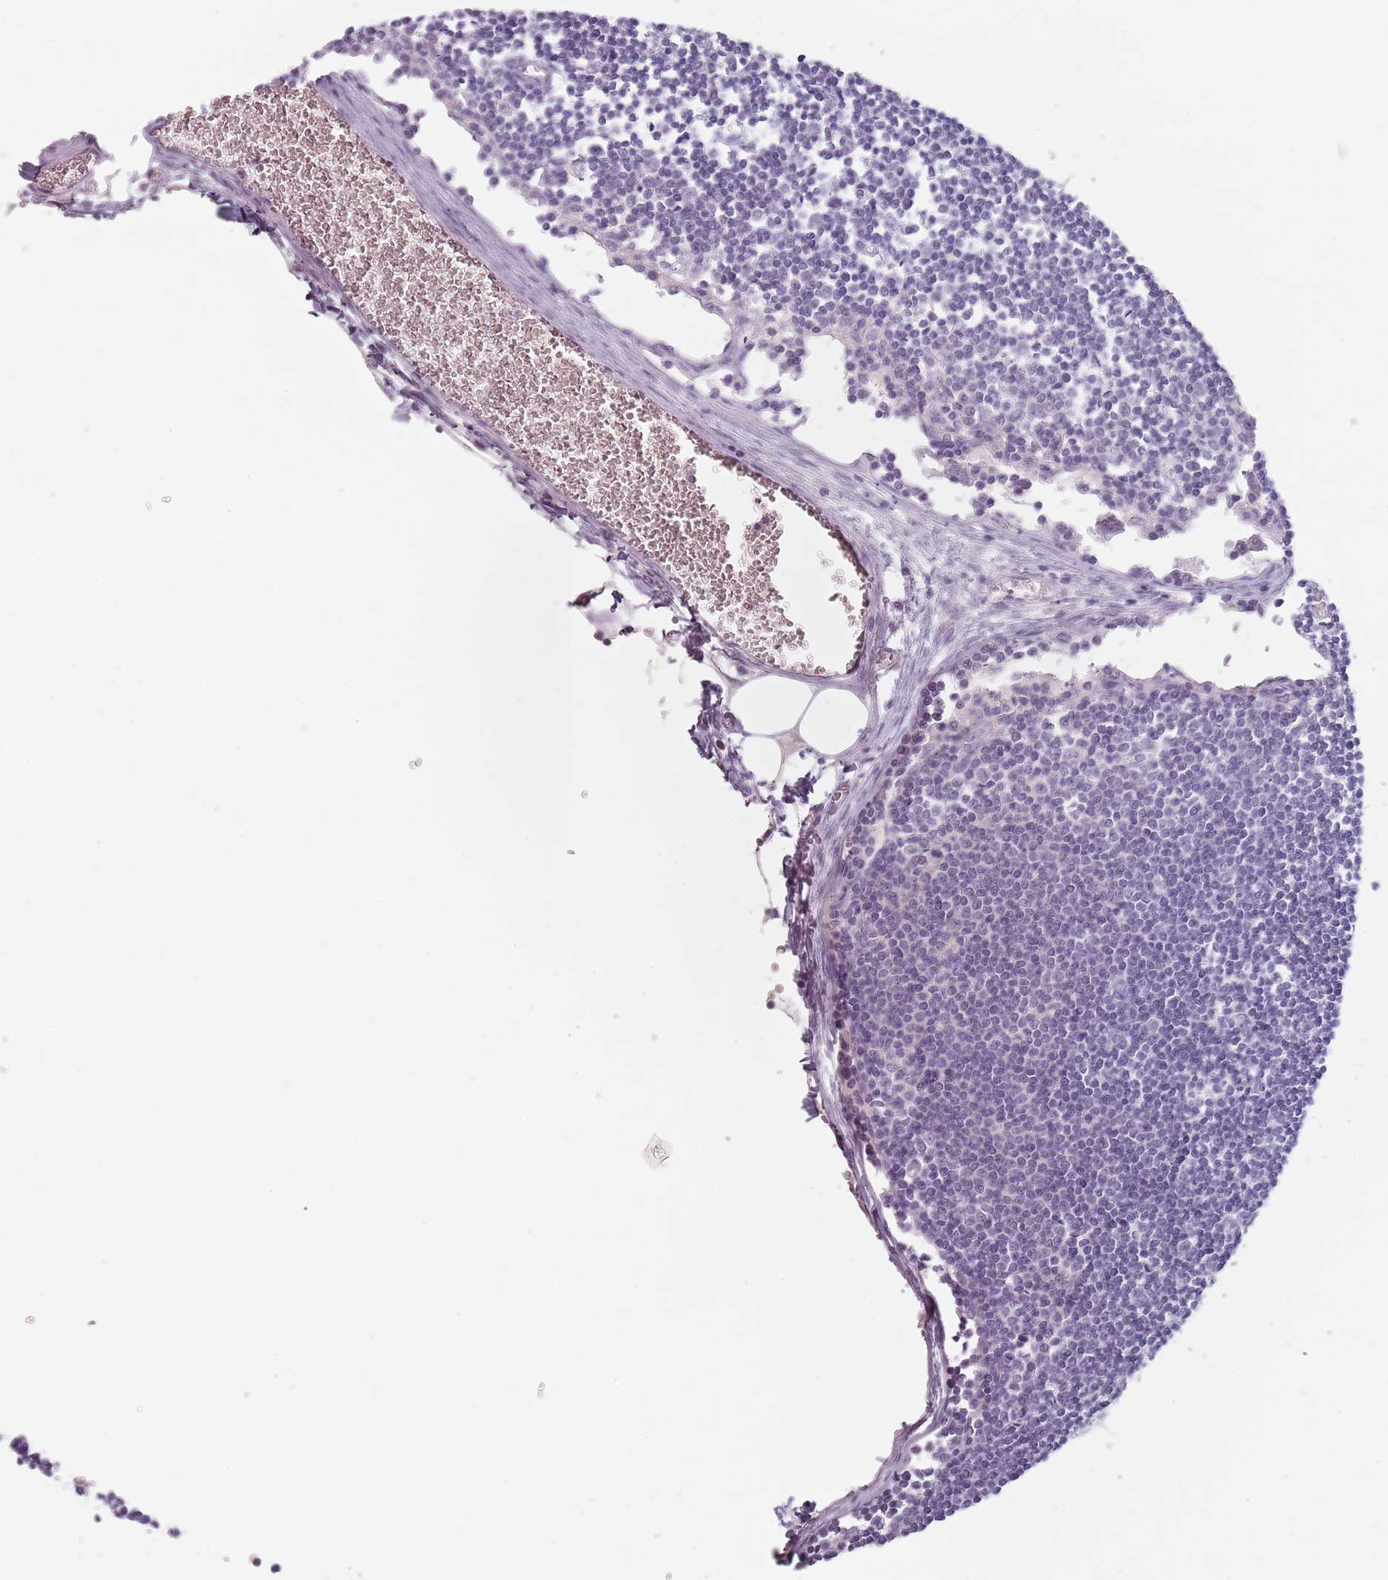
{"staining": {"intensity": "negative", "quantity": "none", "location": "none"}, "tissue": "lymph node", "cell_type": "Germinal center cells", "image_type": "normal", "snomed": [{"axis": "morphology", "description": "Normal tissue, NOS"}, {"axis": "topography", "description": "Lymph node"}], "caption": "The immunohistochemistry (IHC) photomicrograph has no significant positivity in germinal center cells of lymph node.", "gene": "CEP19", "patient": {"sex": "female", "age": 11}}